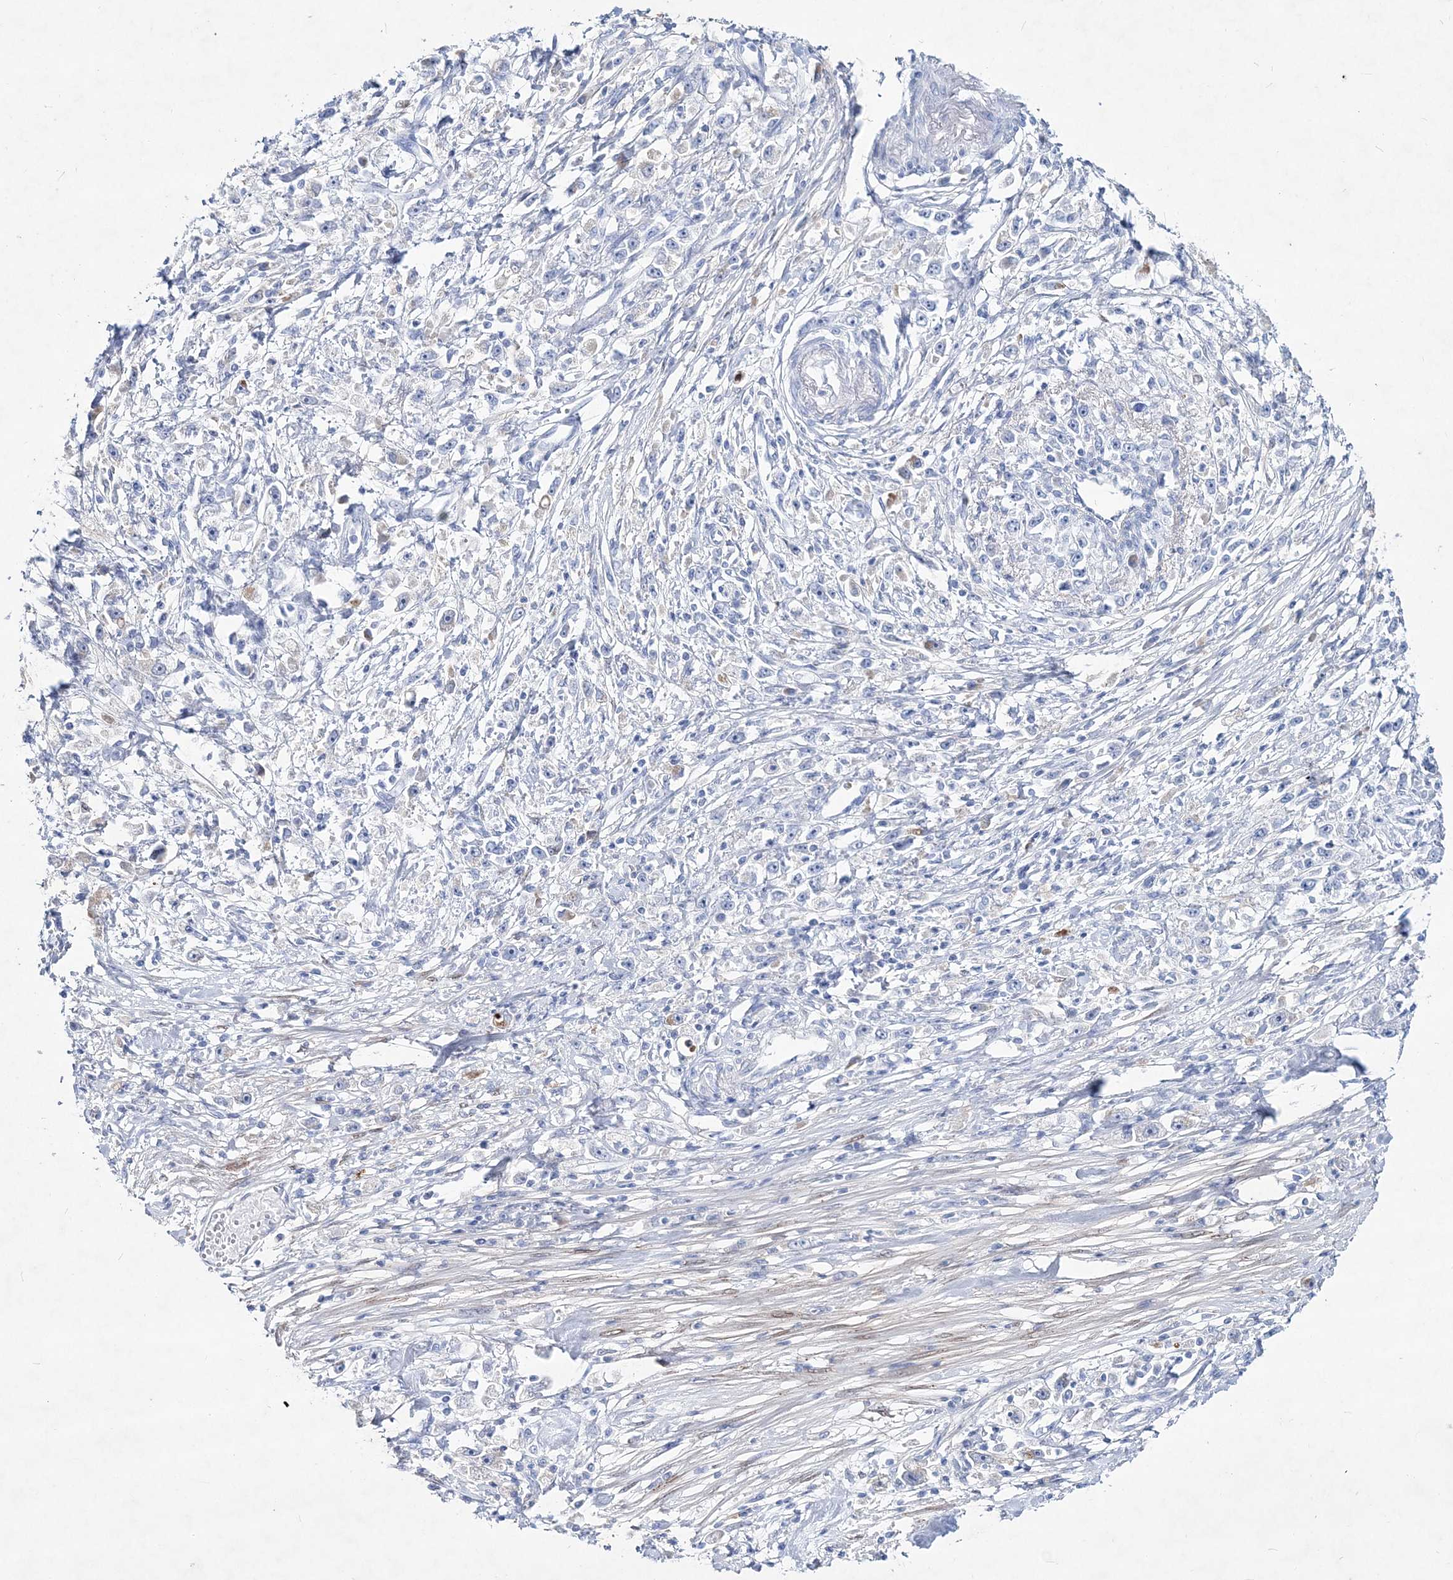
{"staining": {"intensity": "negative", "quantity": "none", "location": "none"}, "tissue": "stomach cancer", "cell_type": "Tumor cells", "image_type": "cancer", "snomed": [{"axis": "morphology", "description": "Adenocarcinoma, NOS"}, {"axis": "topography", "description": "Stomach"}], "caption": "High magnification brightfield microscopy of stomach cancer (adenocarcinoma) stained with DAB (brown) and counterstained with hematoxylin (blue): tumor cells show no significant expression. (DAB (3,3'-diaminobenzidine) immunohistochemistry, high magnification).", "gene": "SPINK7", "patient": {"sex": "female", "age": 59}}